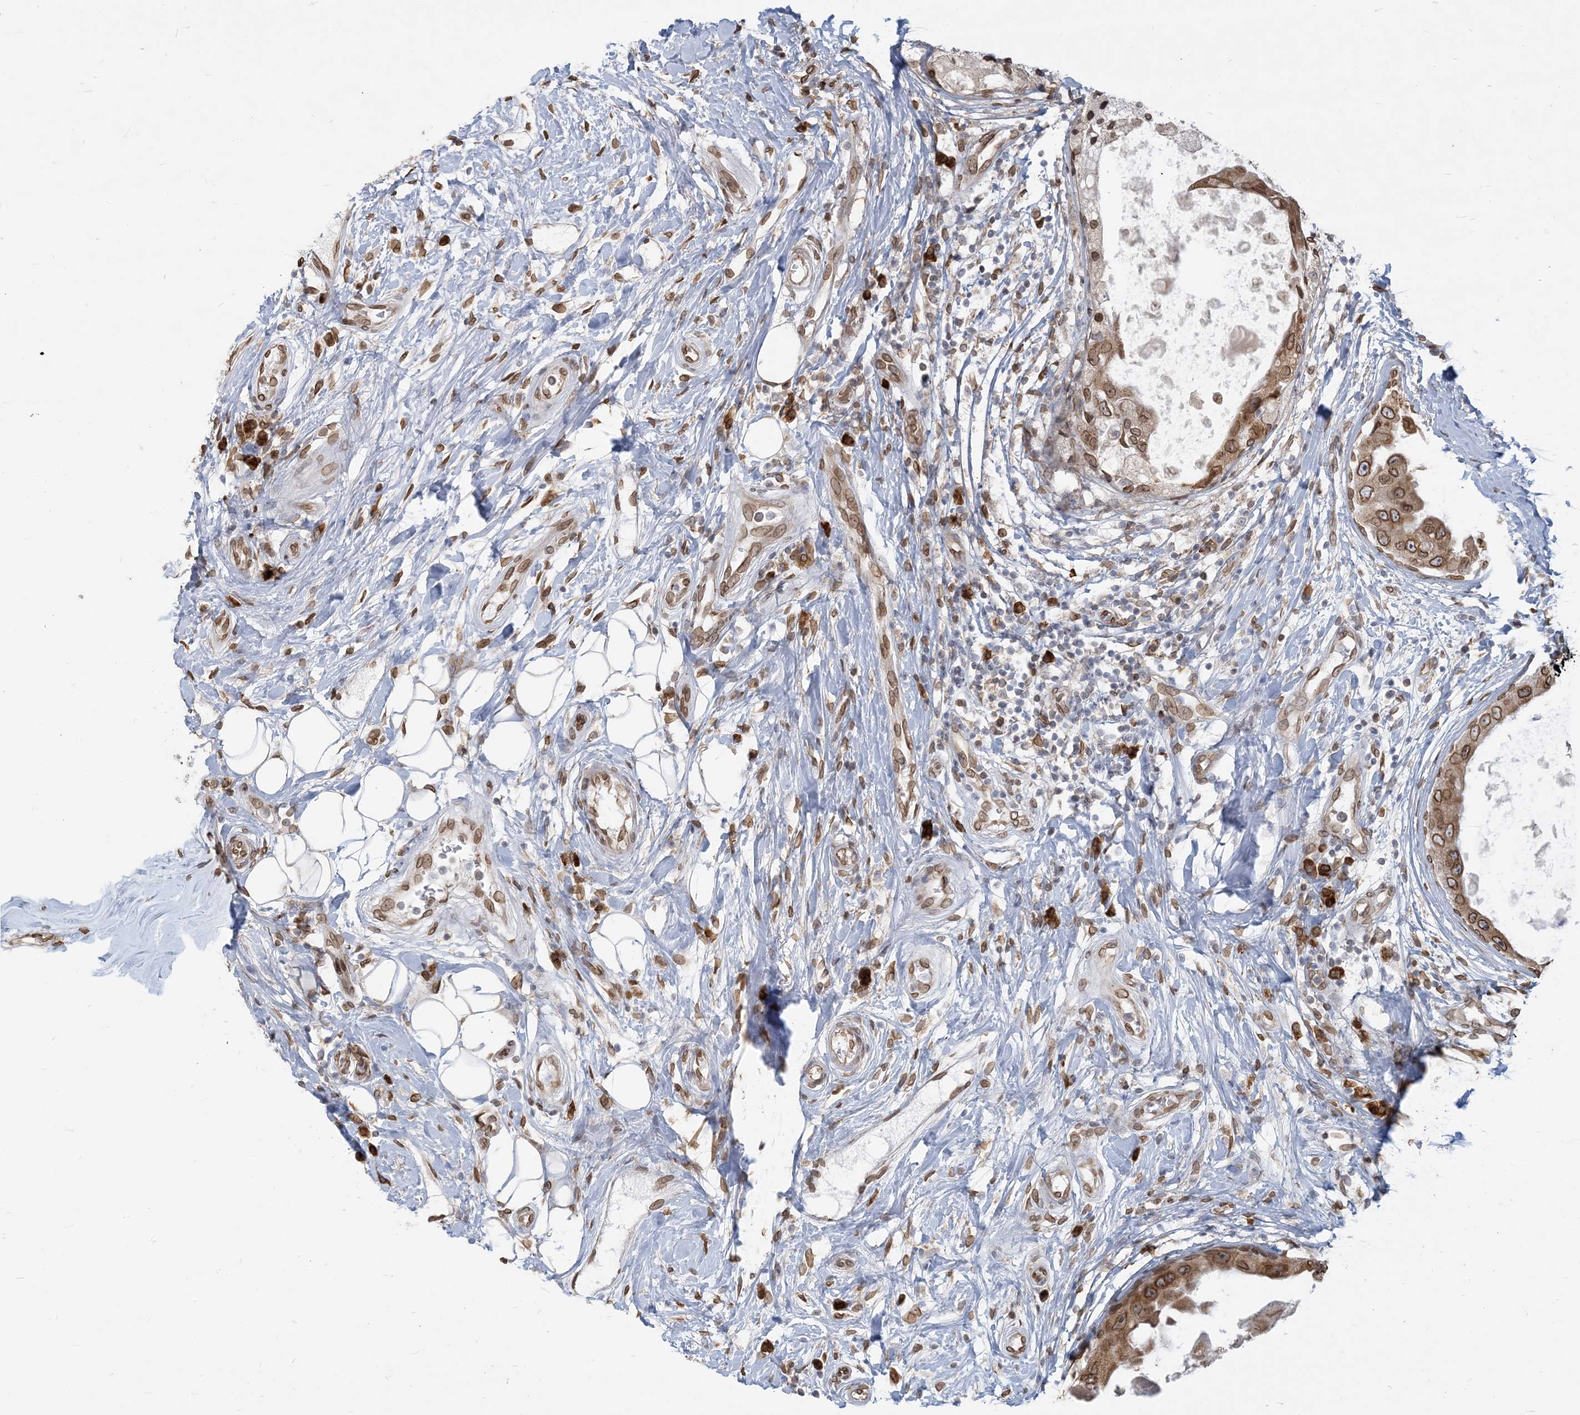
{"staining": {"intensity": "moderate", "quantity": ">75%", "location": "cytoplasmic/membranous,nuclear"}, "tissue": "breast cancer", "cell_type": "Tumor cells", "image_type": "cancer", "snomed": [{"axis": "morphology", "description": "Duct carcinoma"}, {"axis": "topography", "description": "Breast"}], "caption": "Immunohistochemistry (IHC) photomicrograph of neoplastic tissue: breast invasive ductal carcinoma stained using immunohistochemistry (IHC) displays medium levels of moderate protein expression localized specifically in the cytoplasmic/membranous and nuclear of tumor cells, appearing as a cytoplasmic/membranous and nuclear brown color.", "gene": "WWP1", "patient": {"sex": "female", "age": 27}}